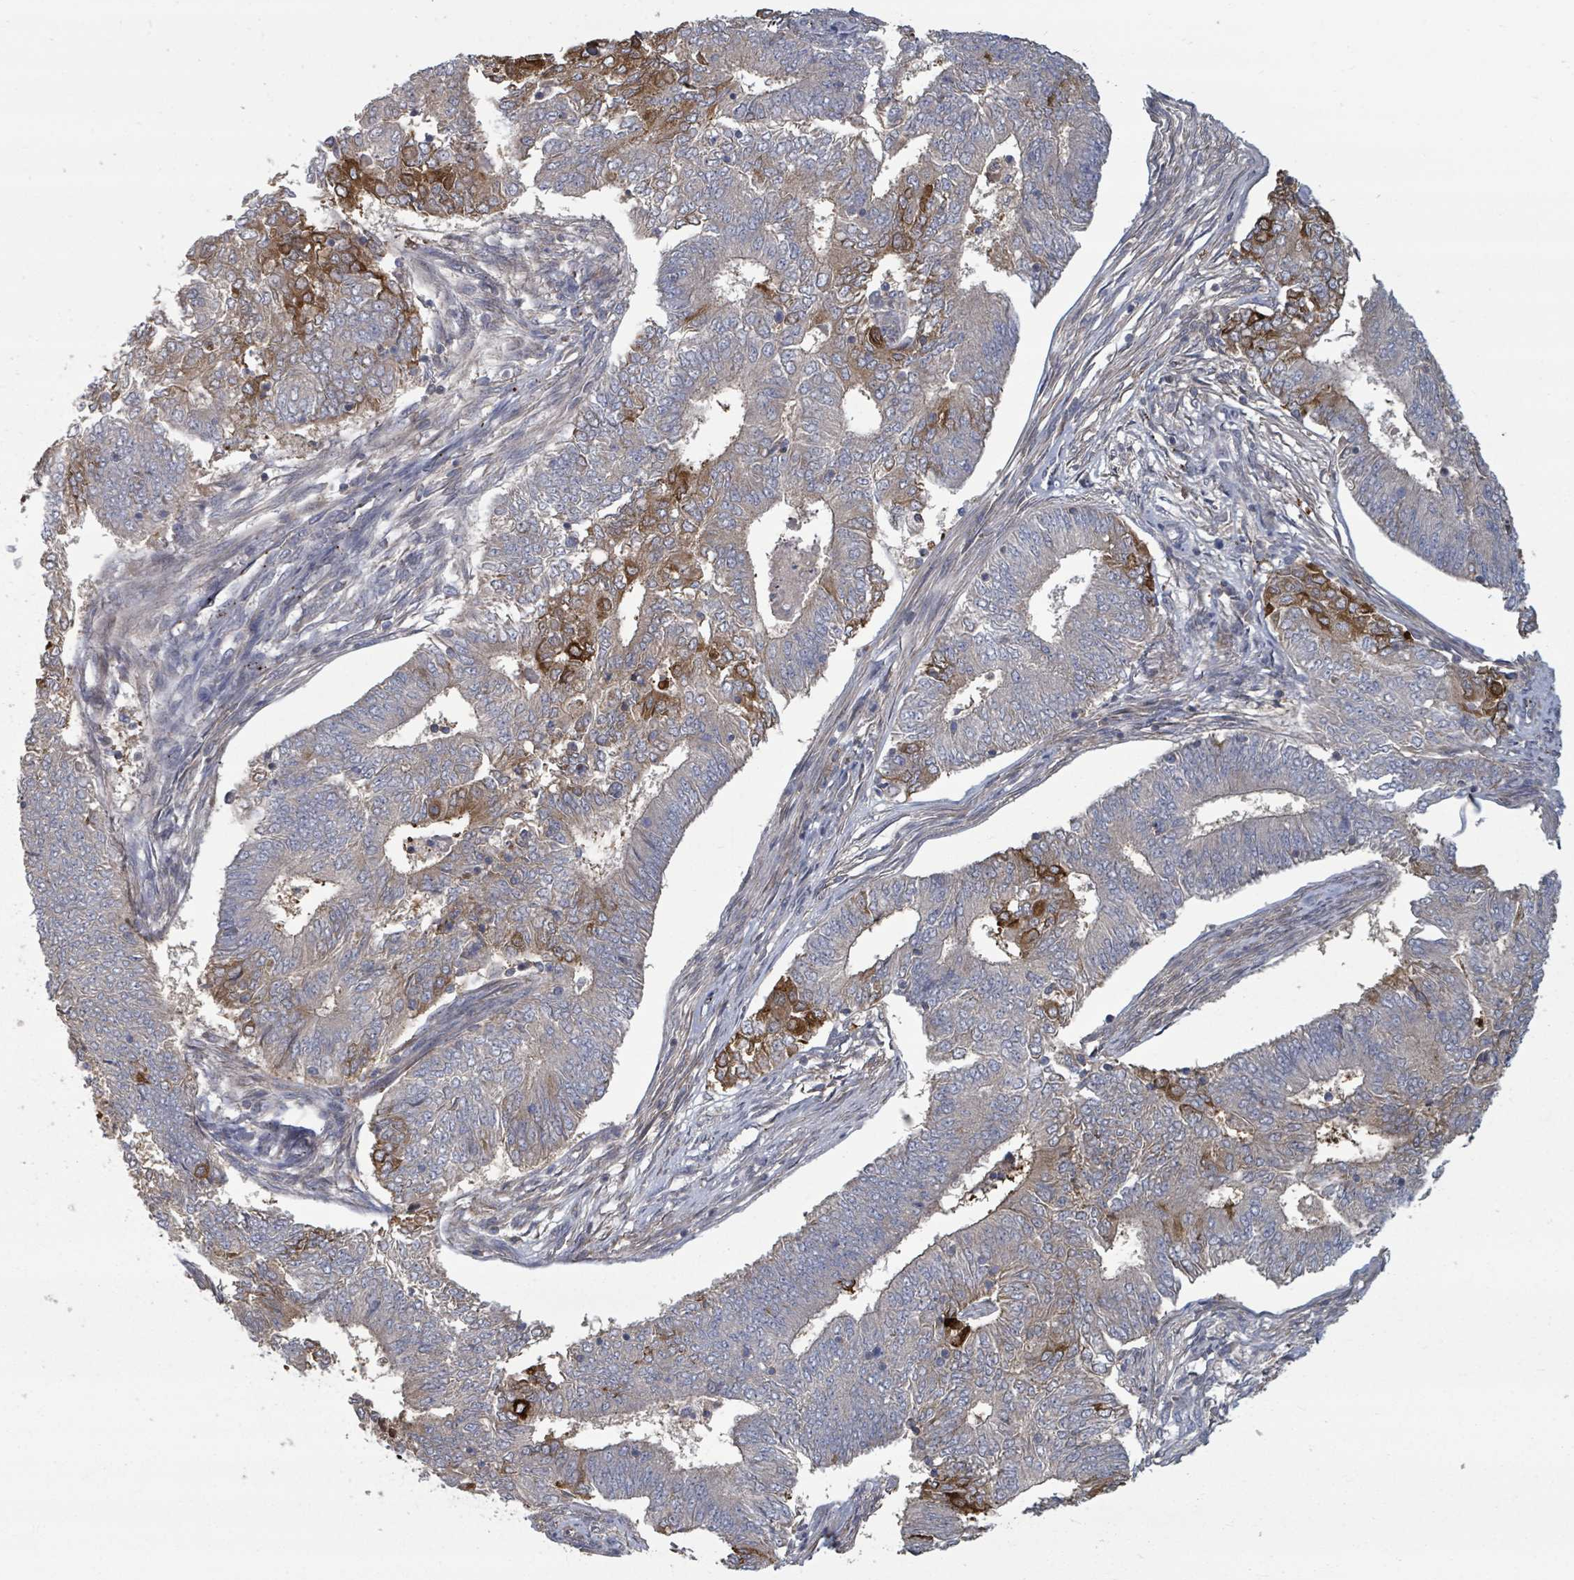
{"staining": {"intensity": "strong", "quantity": "<25%", "location": "cytoplasmic/membranous"}, "tissue": "endometrial cancer", "cell_type": "Tumor cells", "image_type": "cancer", "snomed": [{"axis": "morphology", "description": "Adenocarcinoma, NOS"}, {"axis": "topography", "description": "Endometrium"}], "caption": "An immunohistochemistry photomicrograph of tumor tissue is shown. Protein staining in brown highlights strong cytoplasmic/membranous positivity in endometrial adenocarcinoma within tumor cells.", "gene": "GABBR1", "patient": {"sex": "female", "age": 62}}